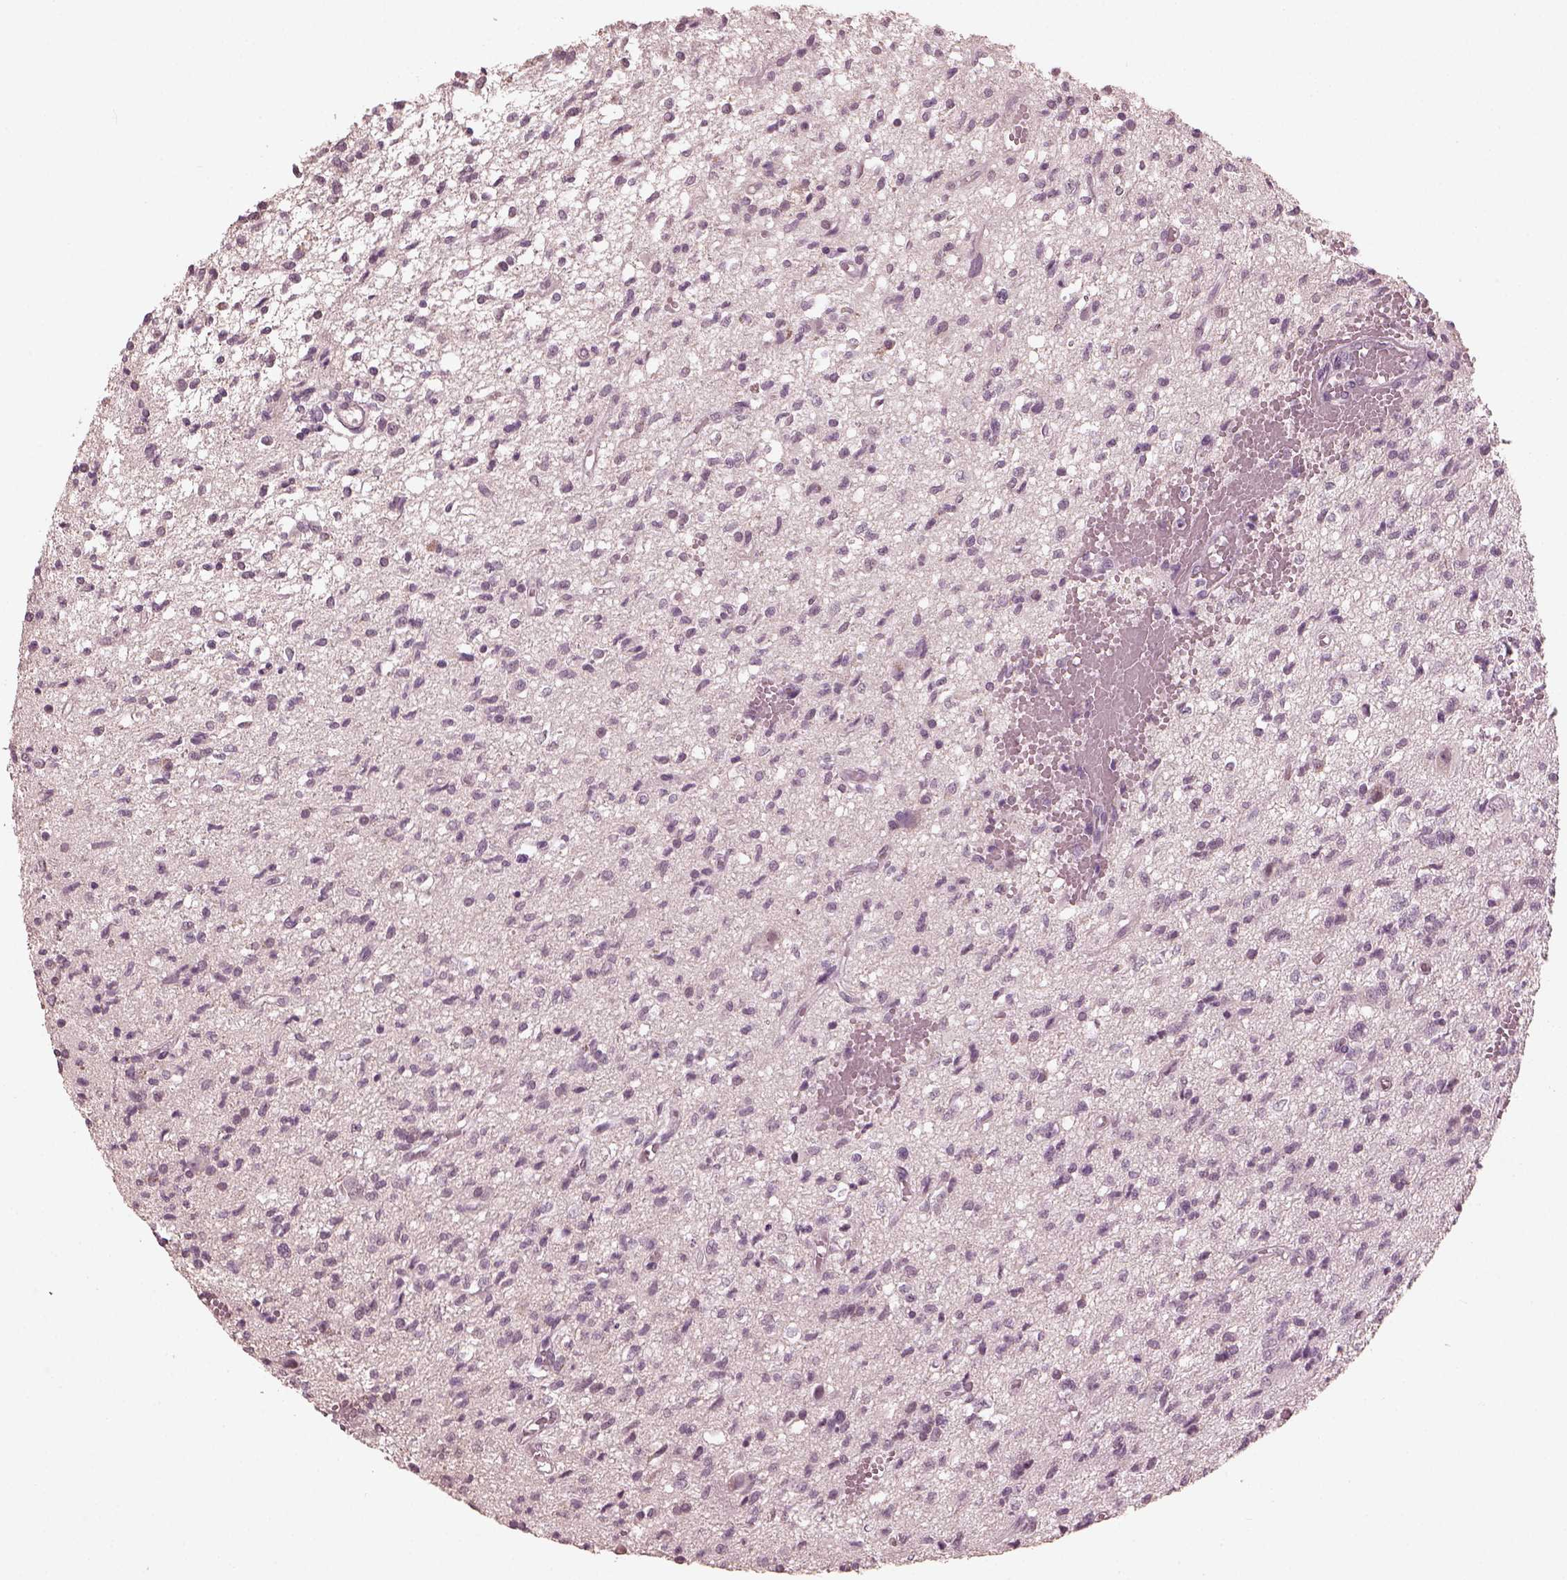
{"staining": {"intensity": "negative", "quantity": "none", "location": "none"}, "tissue": "glioma", "cell_type": "Tumor cells", "image_type": "cancer", "snomed": [{"axis": "morphology", "description": "Glioma, malignant, Low grade"}, {"axis": "topography", "description": "Brain"}], "caption": "This is an immunohistochemistry (IHC) image of glioma. There is no positivity in tumor cells.", "gene": "OPTC", "patient": {"sex": "male", "age": 64}}